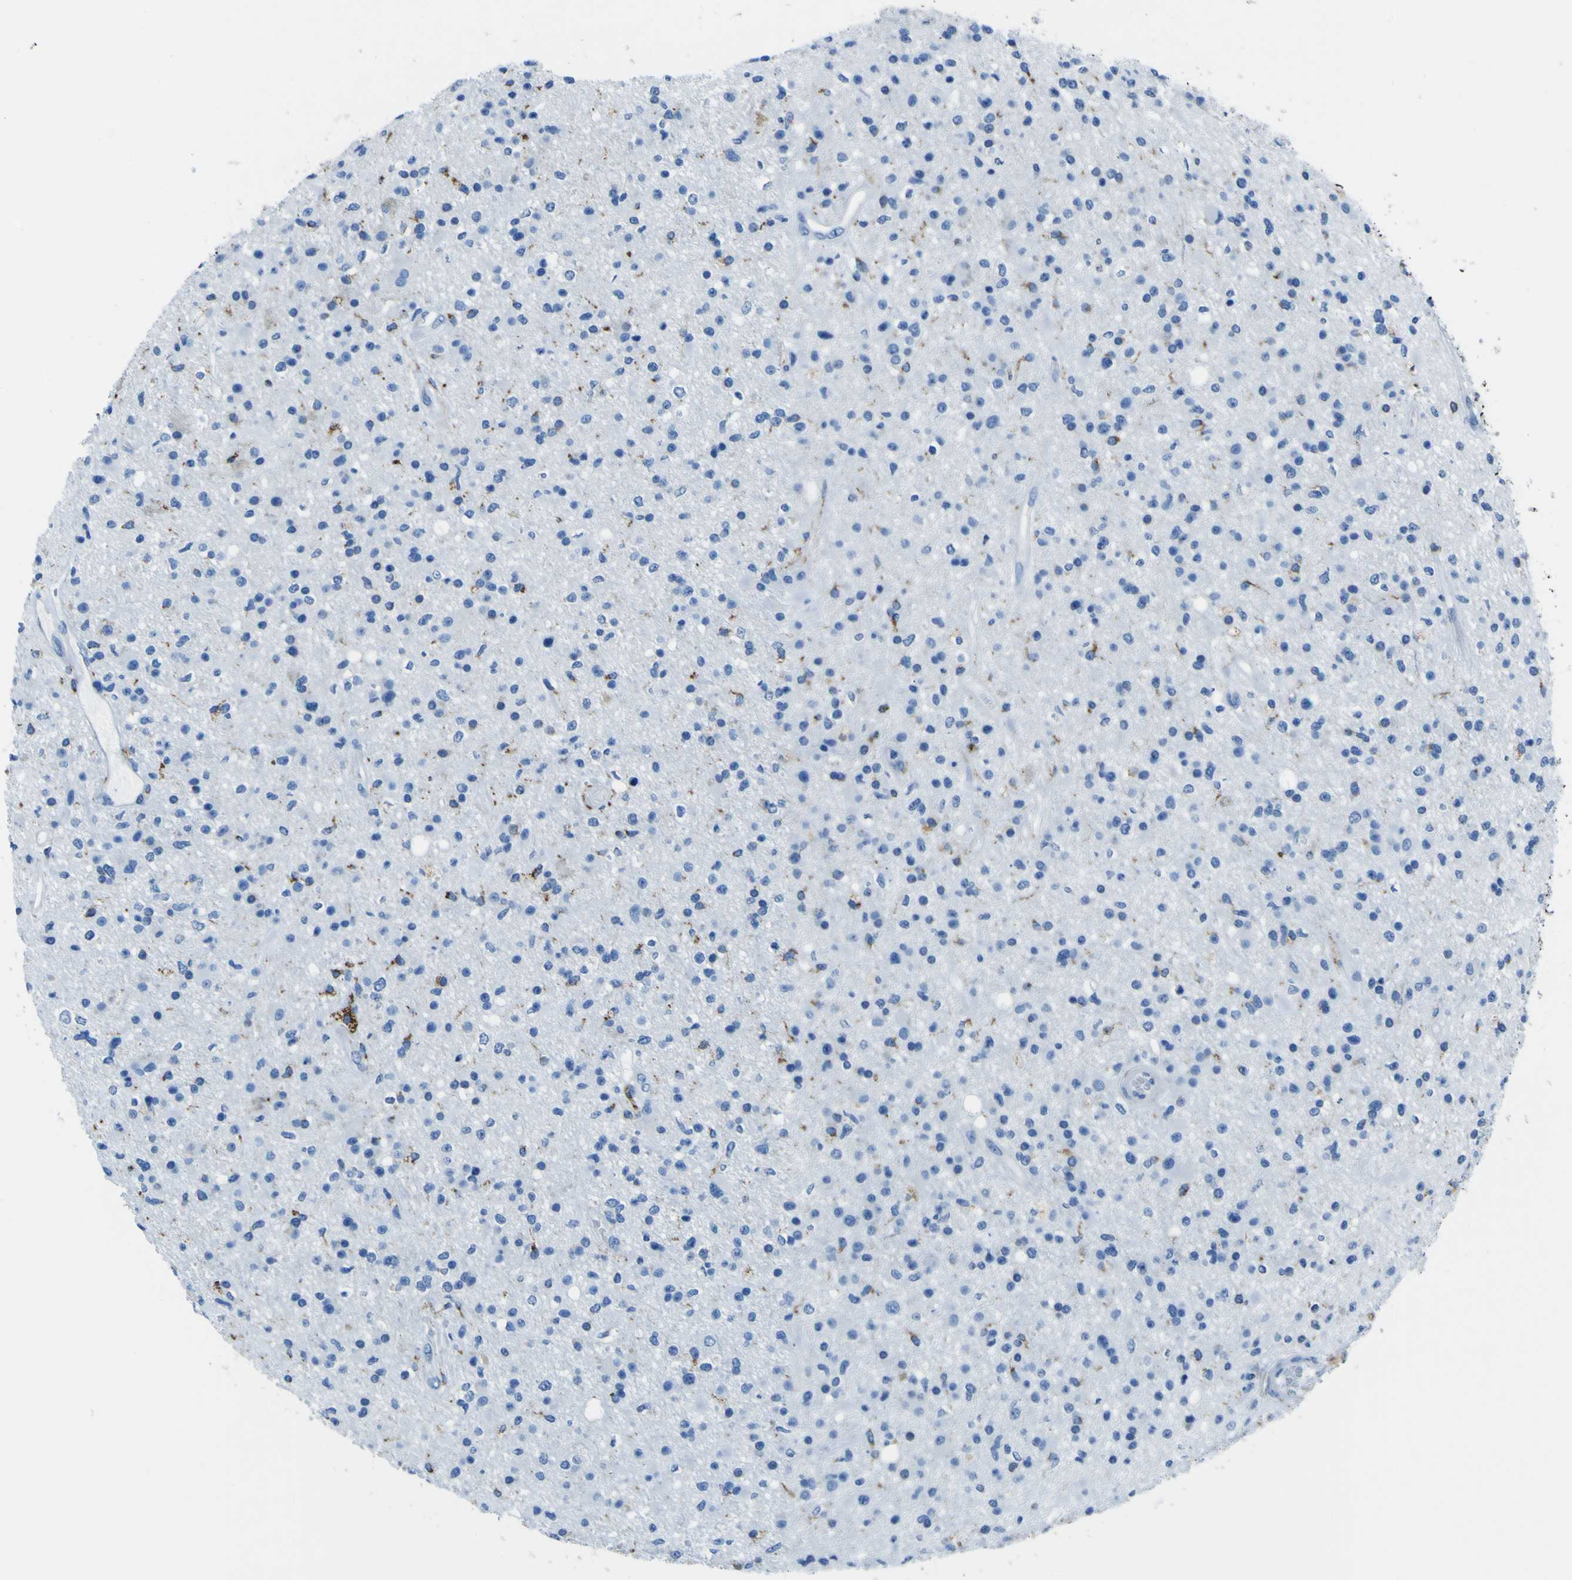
{"staining": {"intensity": "strong", "quantity": "<25%", "location": "cytoplasmic/membranous"}, "tissue": "glioma", "cell_type": "Tumor cells", "image_type": "cancer", "snomed": [{"axis": "morphology", "description": "Glioma, malignant, High grade"}, {"axis": "topography", "description": "Brain"}], "caption": "This is an image of IHC staining of glioma, which shows strong expression in the cytoplasmic/membranous of tumor cells.", "gene": "ACSL1", "patient": {"sex": "male", "age": 33}}